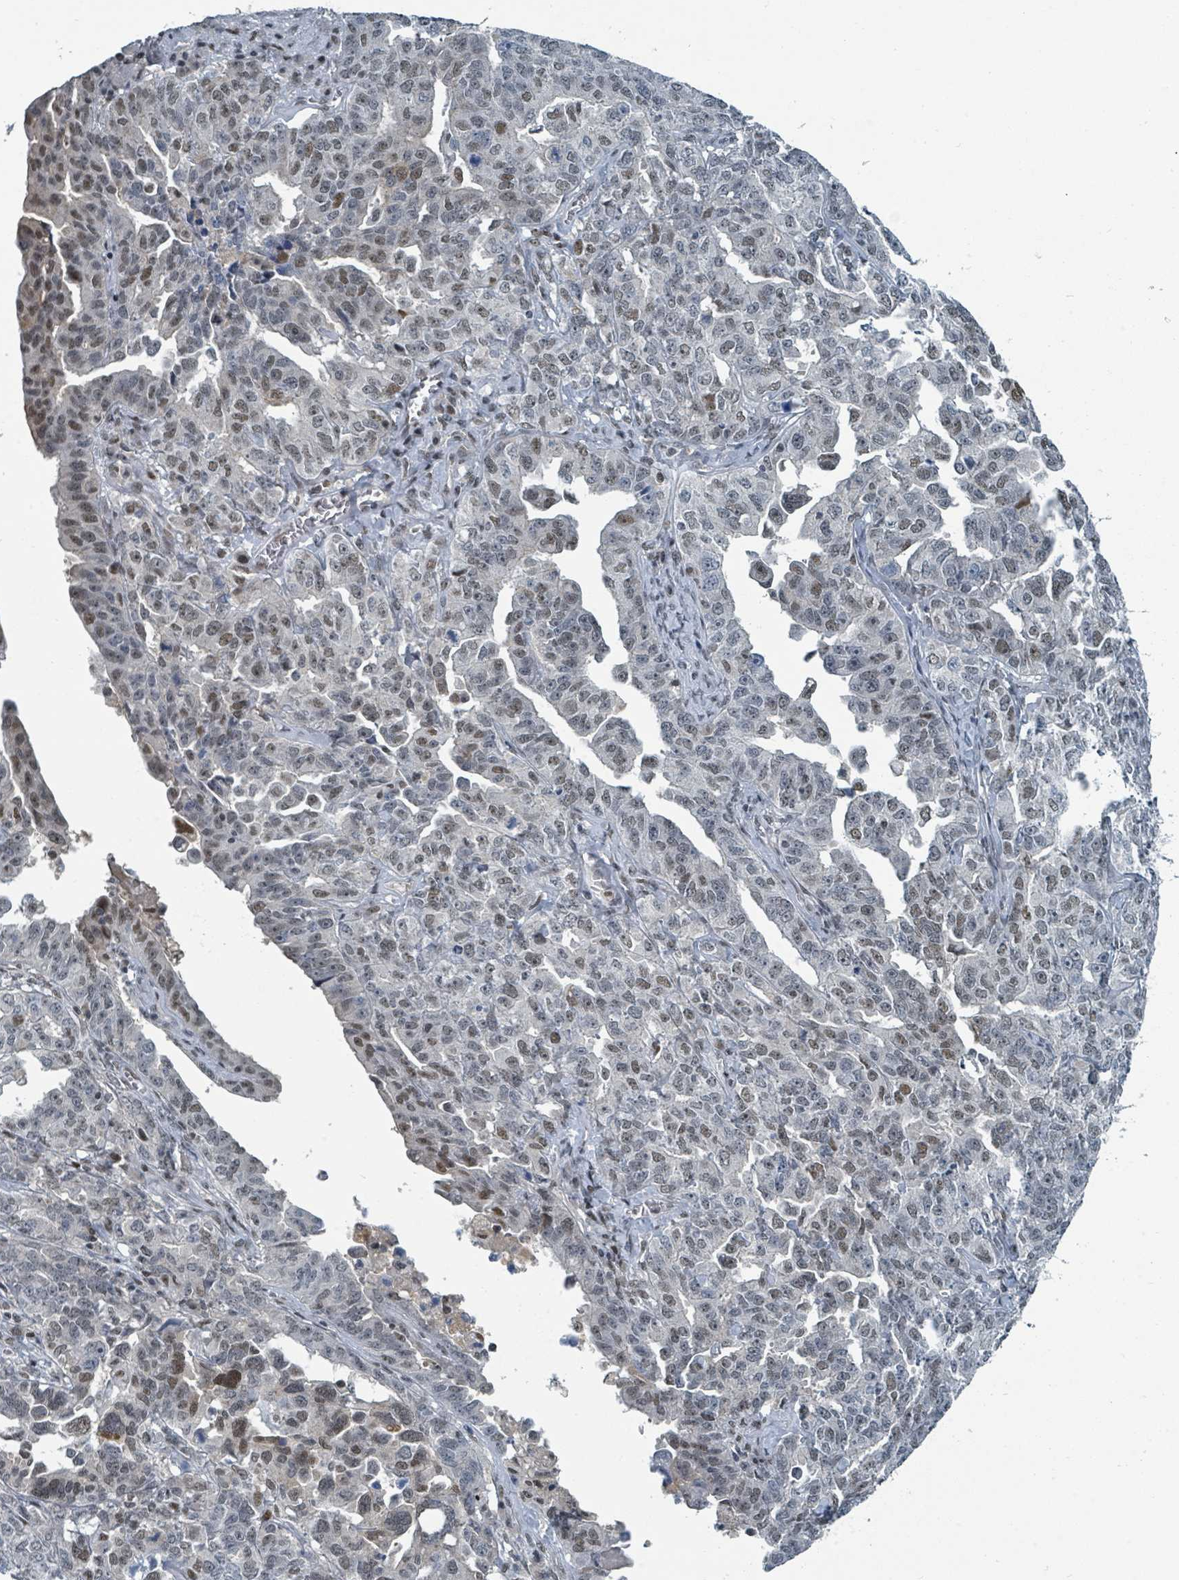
{"staining": {"intensity": "weak", "quantity": "25%-75%", "location": "nuclear"}, "tissue": "ovarian cancer", "cell_type": "Tumor cells", "image_type": "cancer", "snomed": [{"axis": "morphology", "description": "Carcinoma, endometroid"}, {"axis": "topography", "description": "Ovary"}], "caption": "DAB (3,3'-diaminobenzidine) immunohistochemical staining of human endometroid carcinoma (ovarian) displays weak nuclear protein staining in approximately 25%-75% of tumor cells.", "gene": "UCK1", "patient": {"sex": "female", "age": 62}}